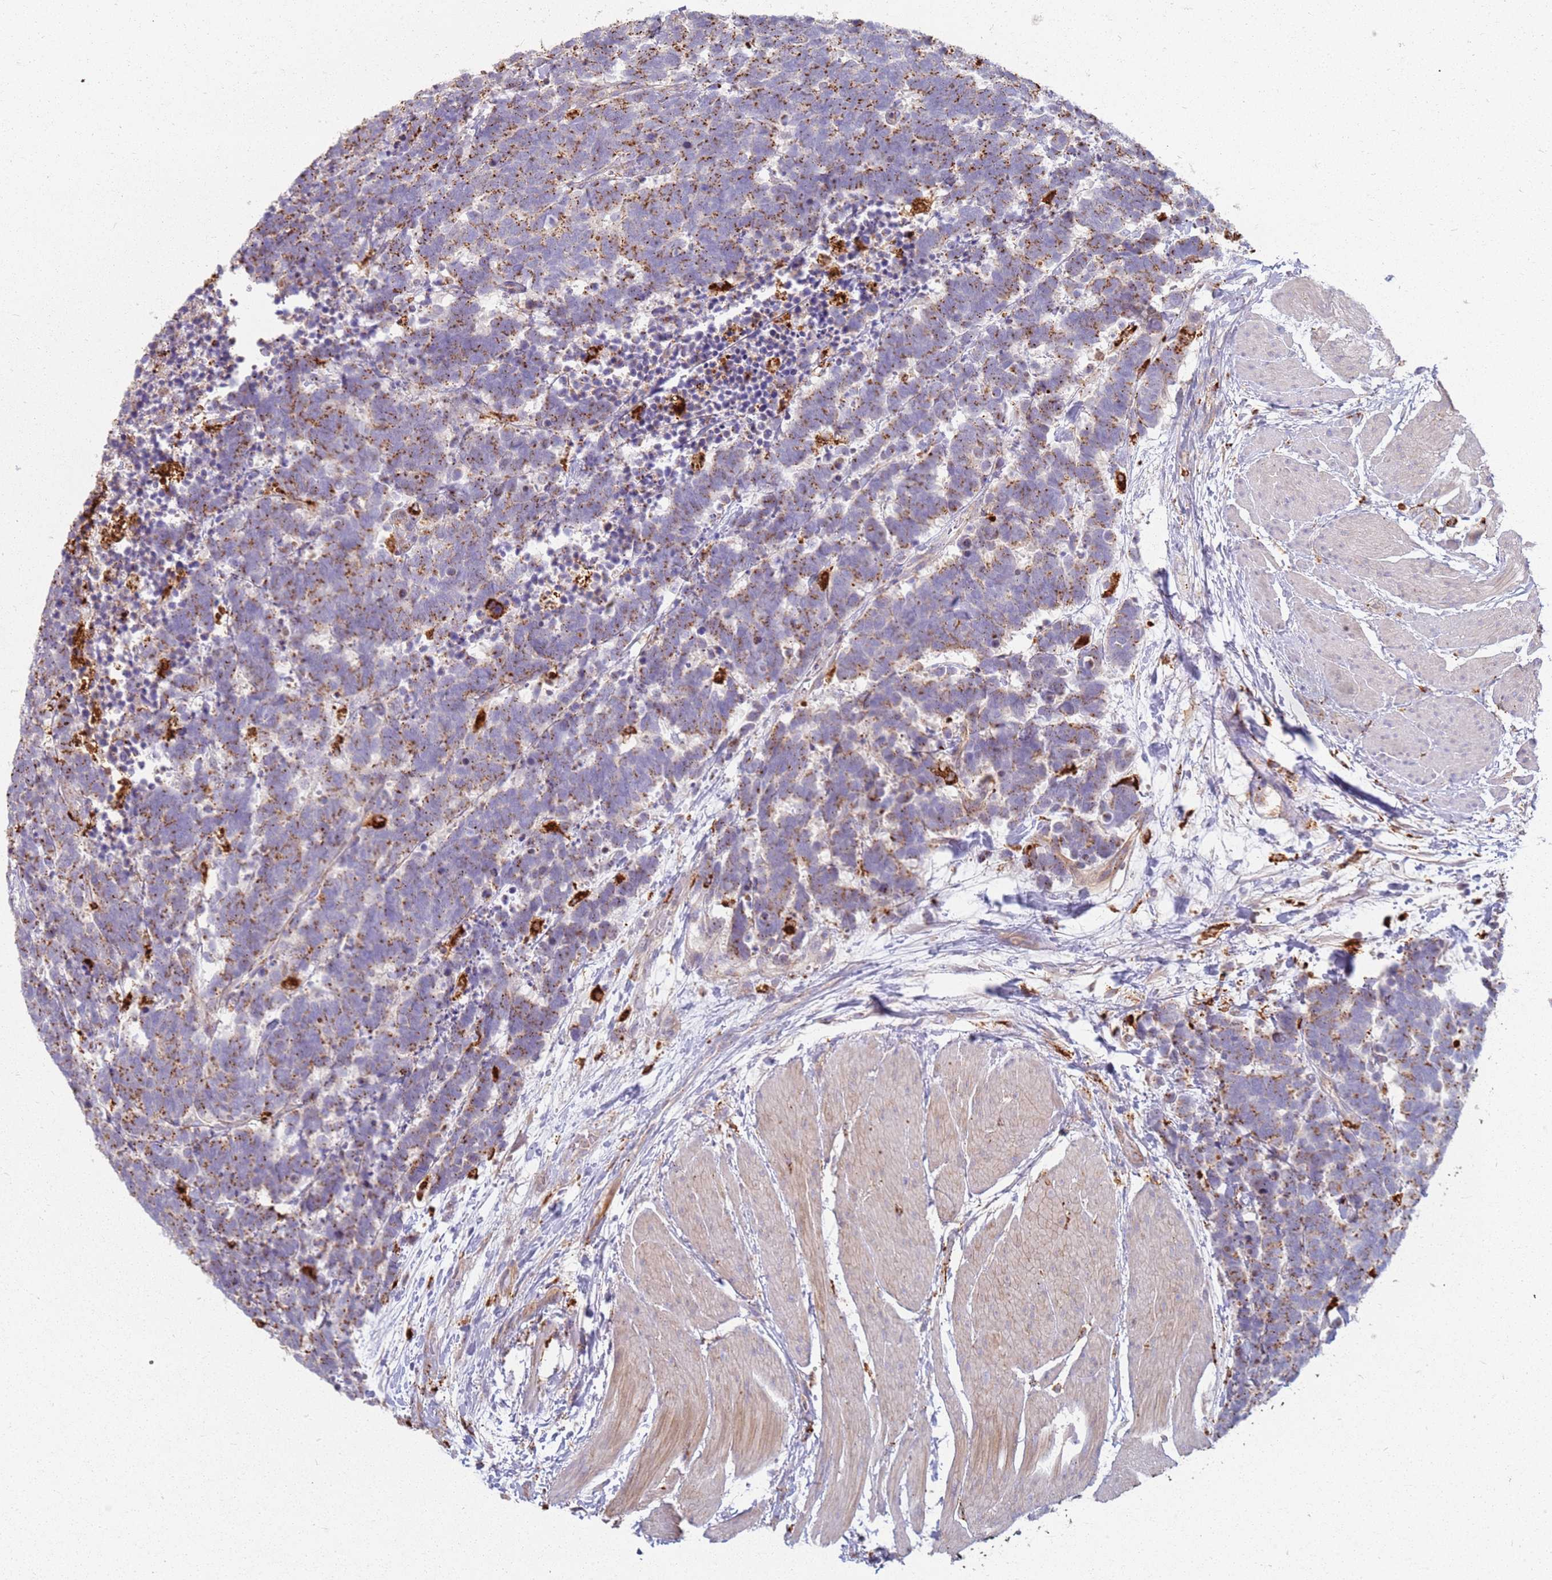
{"staining": {"intensity": "moderate", "quantity": ">75%", "location": "cytoplasmic/membranous"}, "tissue": "carcinoid", "cell_type": "Tumor cells", "image_type": "cancer", "snomed": [{"axis": "morphology", "description": "Carcinoma, NOS"}, {"axis": "morphology", "description": "Carcinoid, malignant, NOS"}, {"axis": "topography", "description": "Urinary bladder"}], "caption": "Carcinoid stained for a protein shows moderate cytoplasmic/membranous positivity in tumor cells.", "gene": "TMEM229B", "patient": {"sex": "male", "age": 57}}